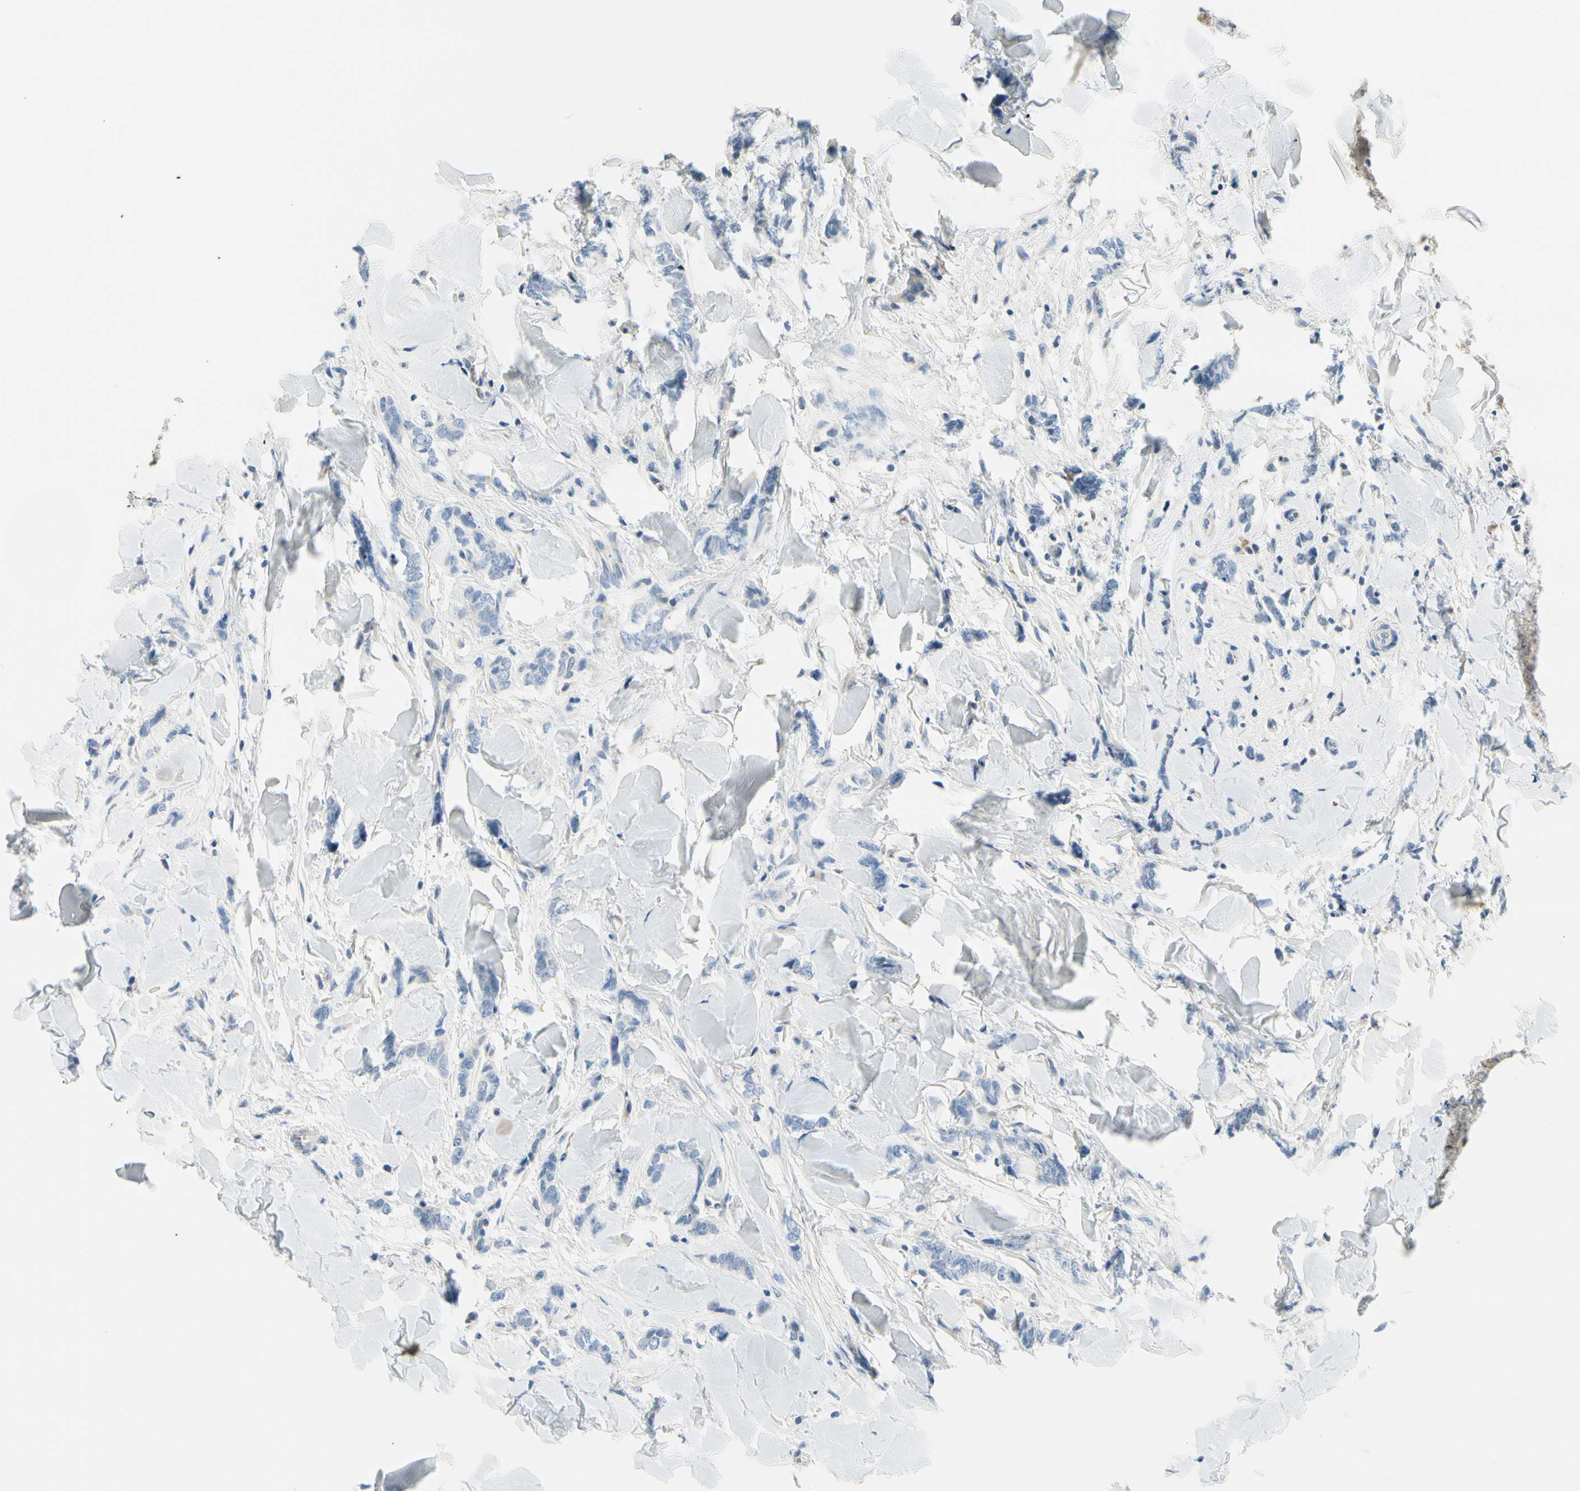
{"staining": {"intensity": "negative", "quantity": "none", "location": "none"}, "tissue": "breast cancer", "cell_type": "Tumor cells", "image_type": "cancer", "snomed": [{"axis": "morphology", "description": "Lobular carcinoma"}, {"axis": "topography", "description": "Skin"}, {"axis": "topography", "description": "Breast"}], "caption": "The histopathology image shows no significant expression in tumor cells of breast cancer. Nuclei are stained in blue.", "gene": "STXBP1", "patient": {"sex": "female", "age": 46}}